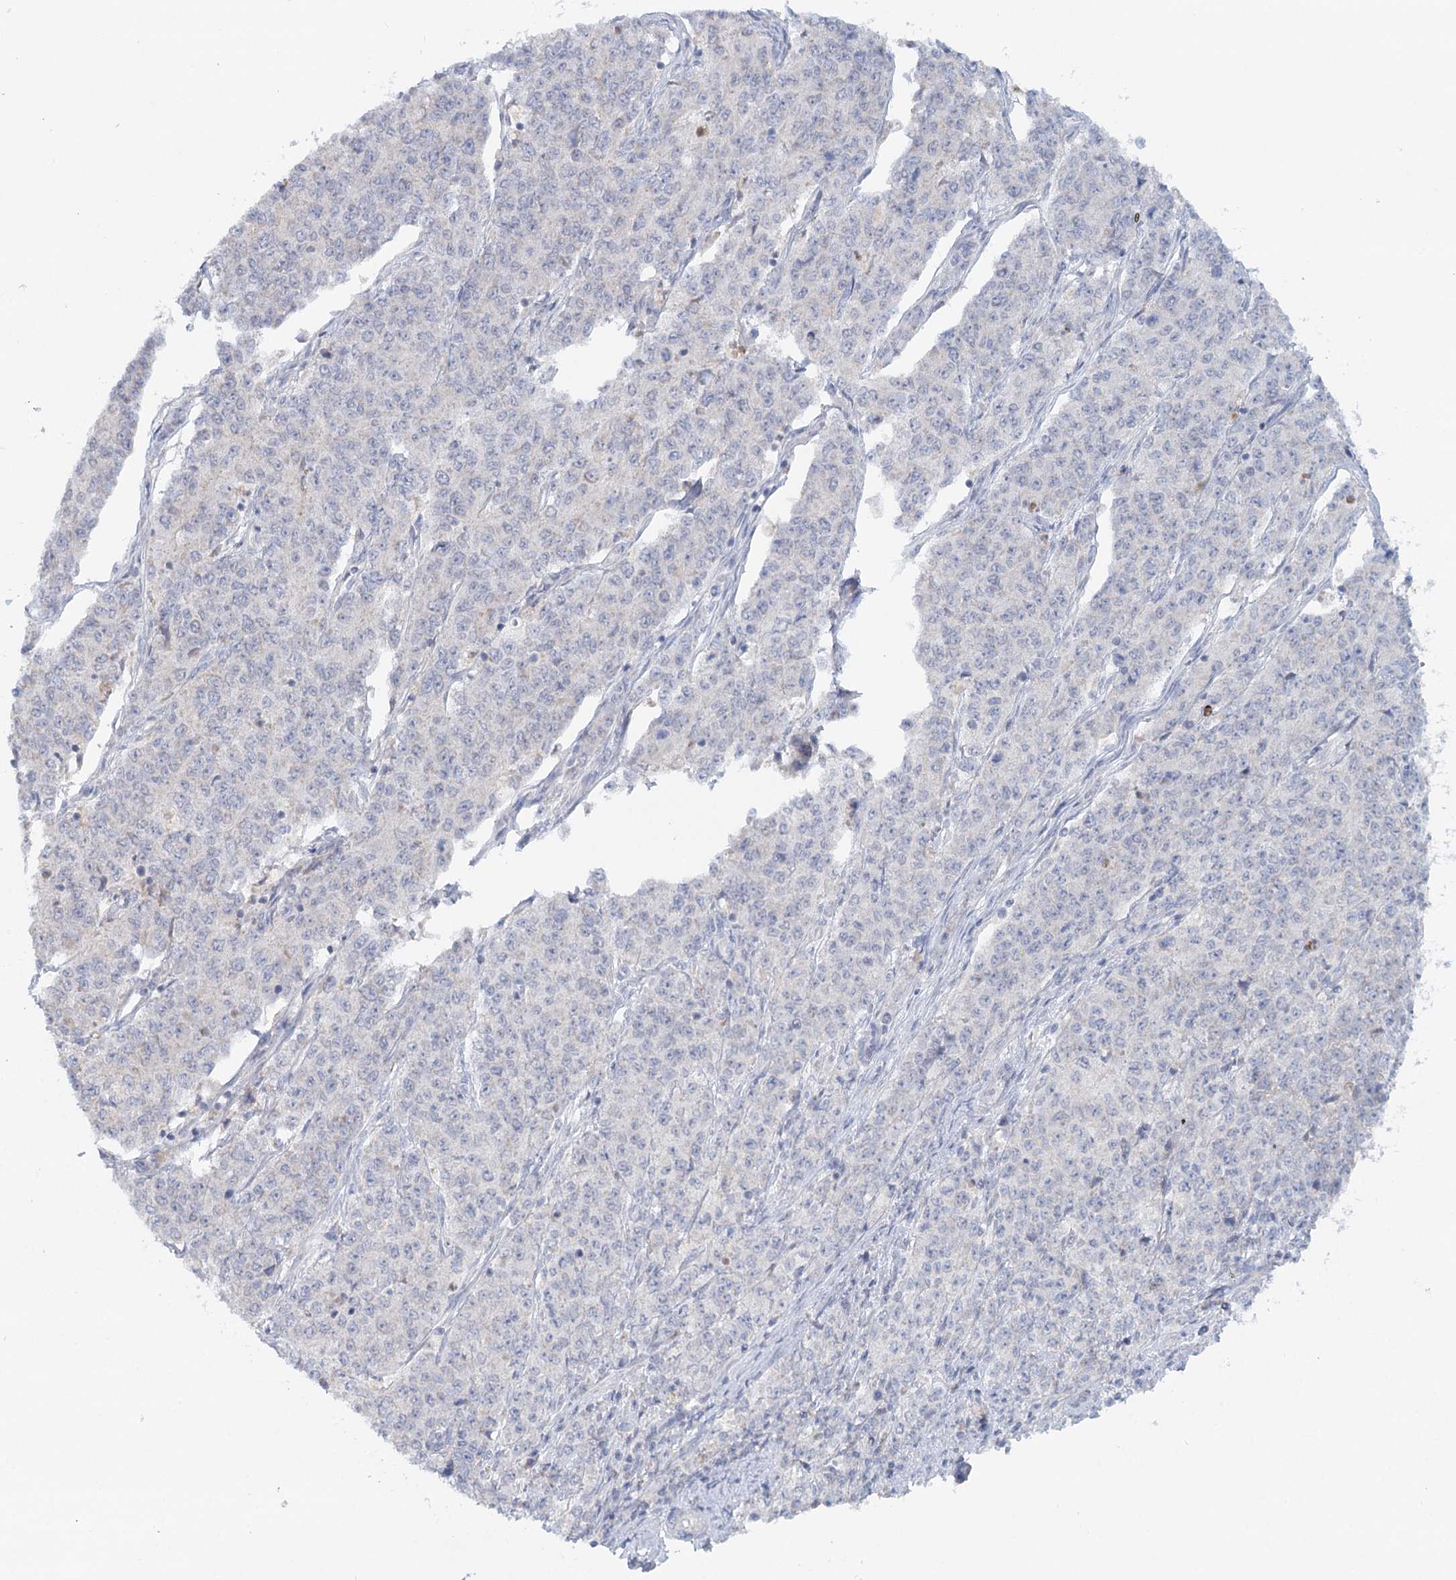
{"staining": {"intensity": "negative", "quantity": "none", "location": "none"}, "tissue": "endometrial cancer", "cell_type": "Tumor cells", "image_type": "cancer", "snomed": [{"axis": "morphology", "description": "Adenocarcinoma, NOS"}, {"axis": "topography", "description": "Endometrium"}], "caption": "The image demonstrates no significant expression in tumor cells of endometrial cancer.", "gene": "PSAPL1", "patient": {"sex": "female", "age": 50}}